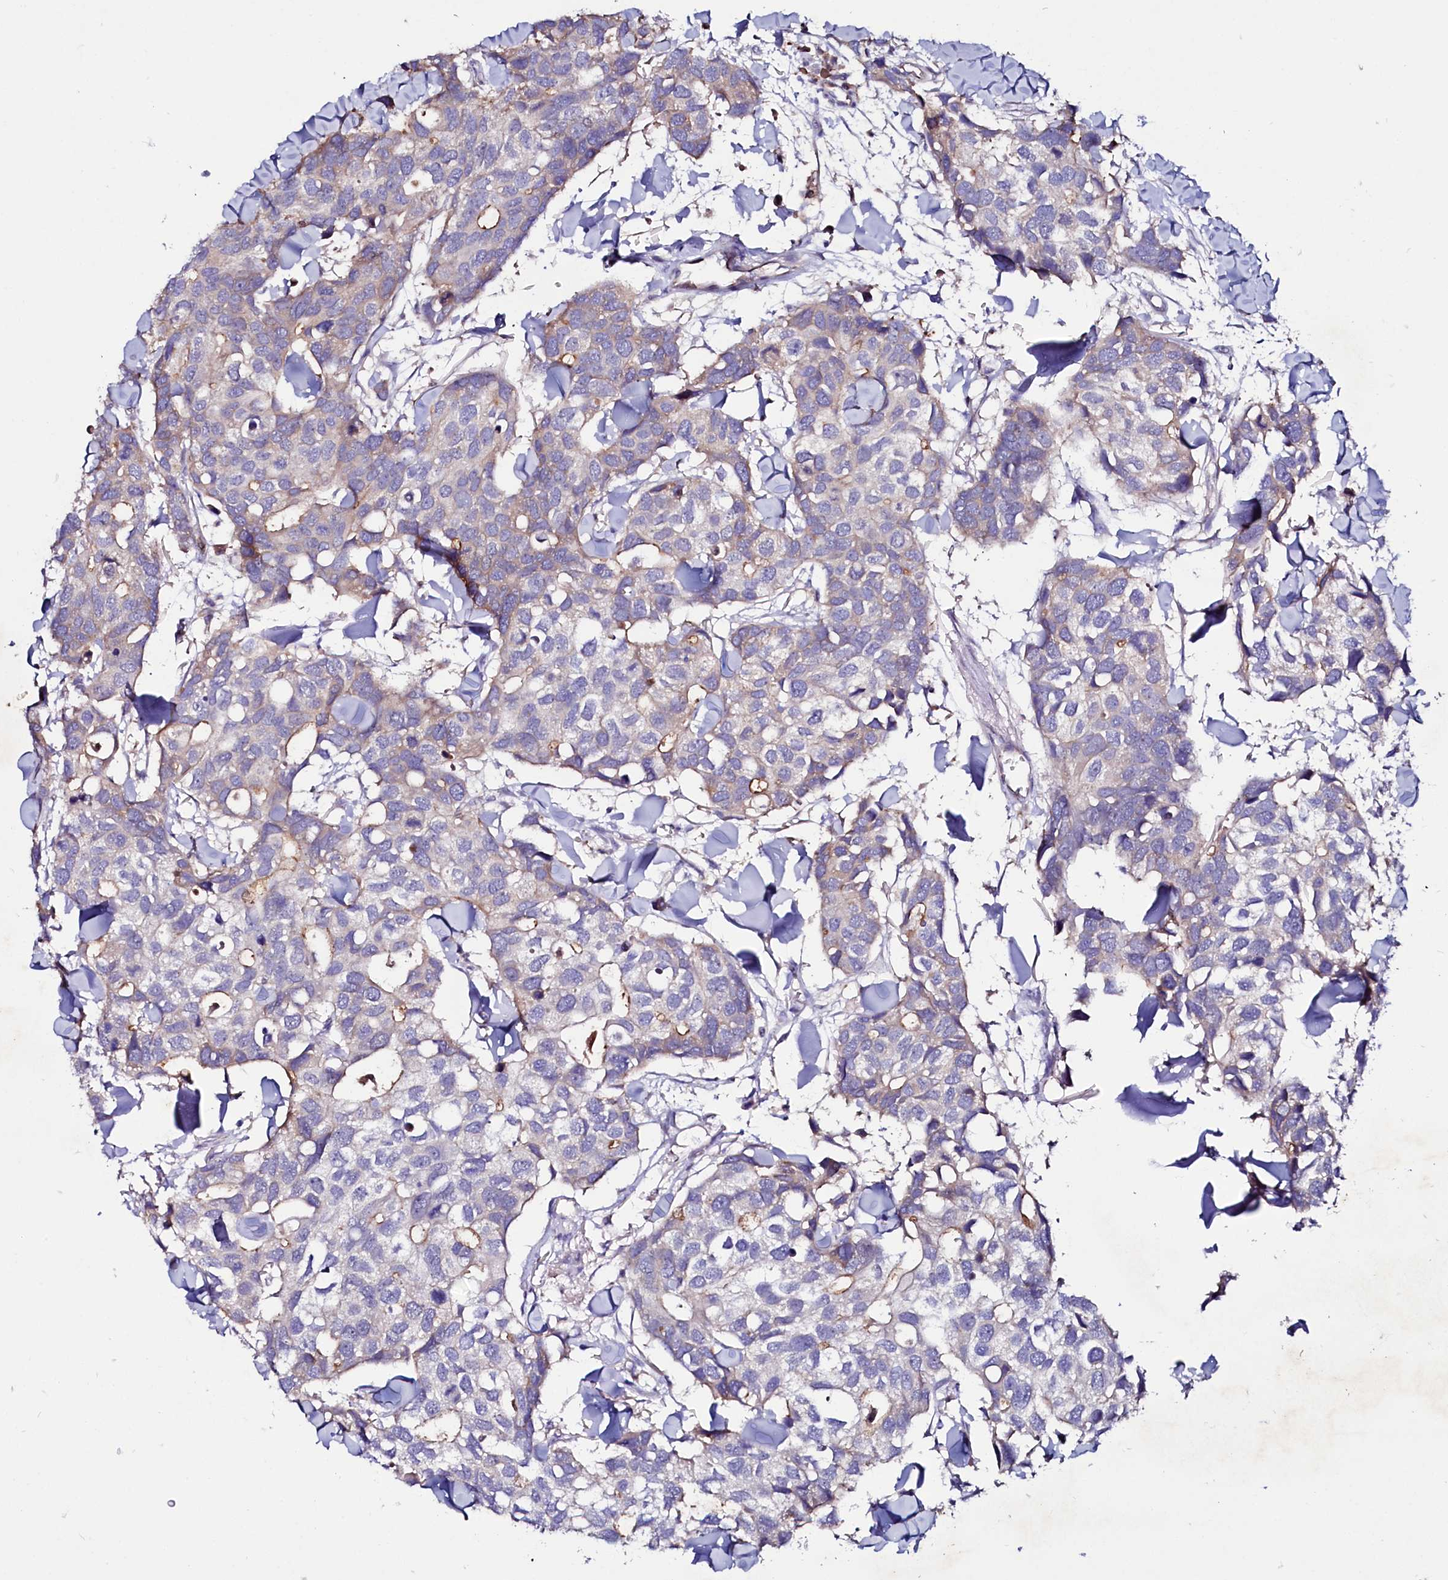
{"staining": {"intensity": "weak", "quantity": "<25%", "location": "cytoplasmic/membranous"}, "tissue": "breast cancer", "cell_type": "Tumor cells", "image_type": "cancer", "snomed": [{"axis": "morphology", "description": "Duct carcinoma"}, {"axis": "topography", "description": "Breast"}], "caption": "Immunohistochemical staining of human breast cancer displays no significant expression in tumor cells. Nuclei are stained in blue.", "gene": "IL17RD", "patient": {"sex": "female", "age": 83}}